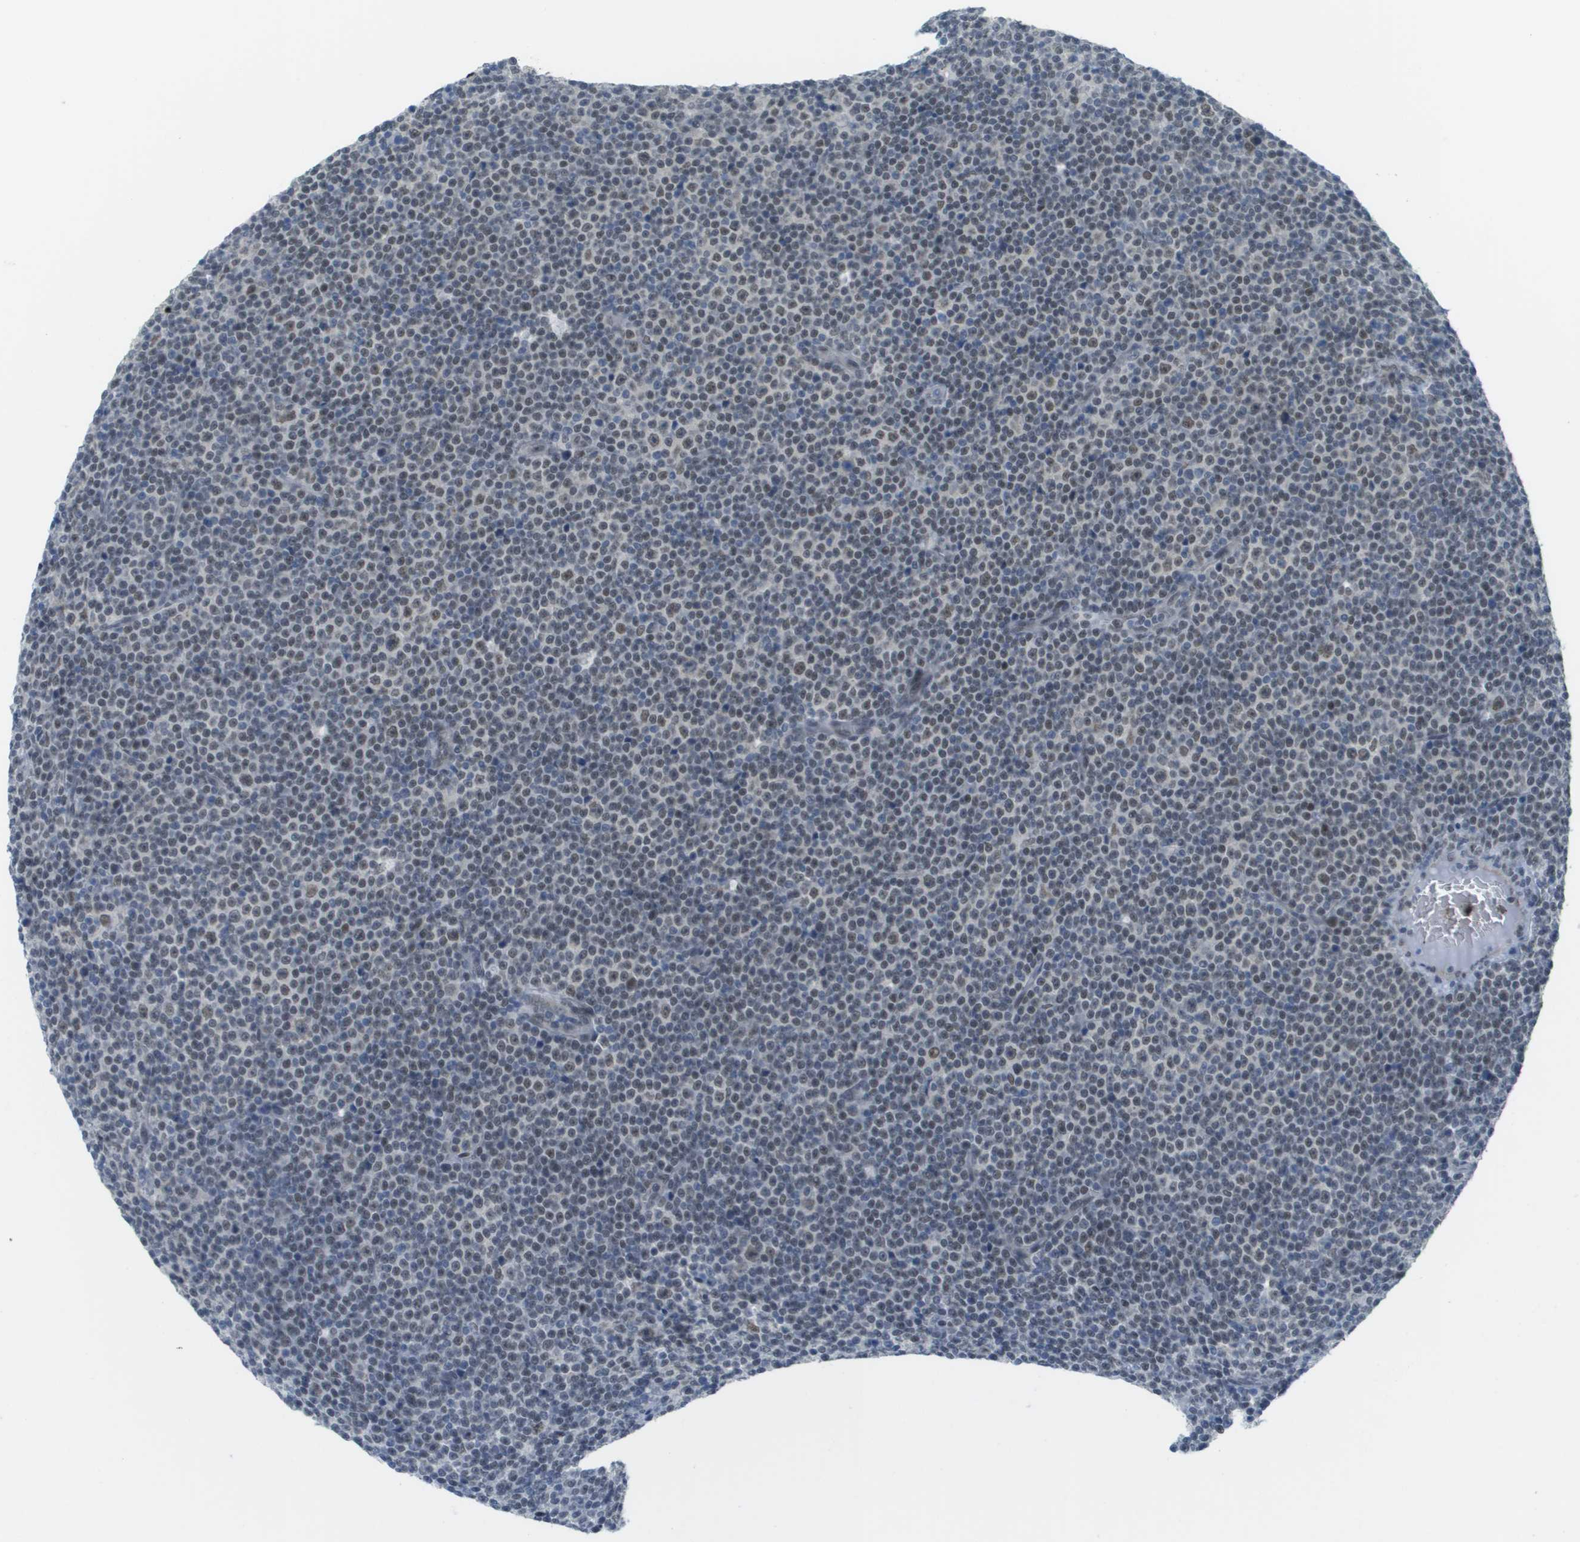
{"staining": {"intensity": "weak", "quantity": "25%-75%", "location": "nuclear"}, "tissue": "lymphoma", "cell_type": "Tumor cells", "image_type": "cancer", "snomed": [{"axis": "morphology", "description": "Malignant lymphoma, non-Hodgkin's type, Low grade"}, {"axis": "topography", "description": "Lymph node"}], "caption": "Immunohistochemical staining of human lymphoma reveals weak nuclear protein expression in approximately 25%-75% of tumor cells.", "gene": "ARID1B", "patient": {"sex": "female", "age": 67}}